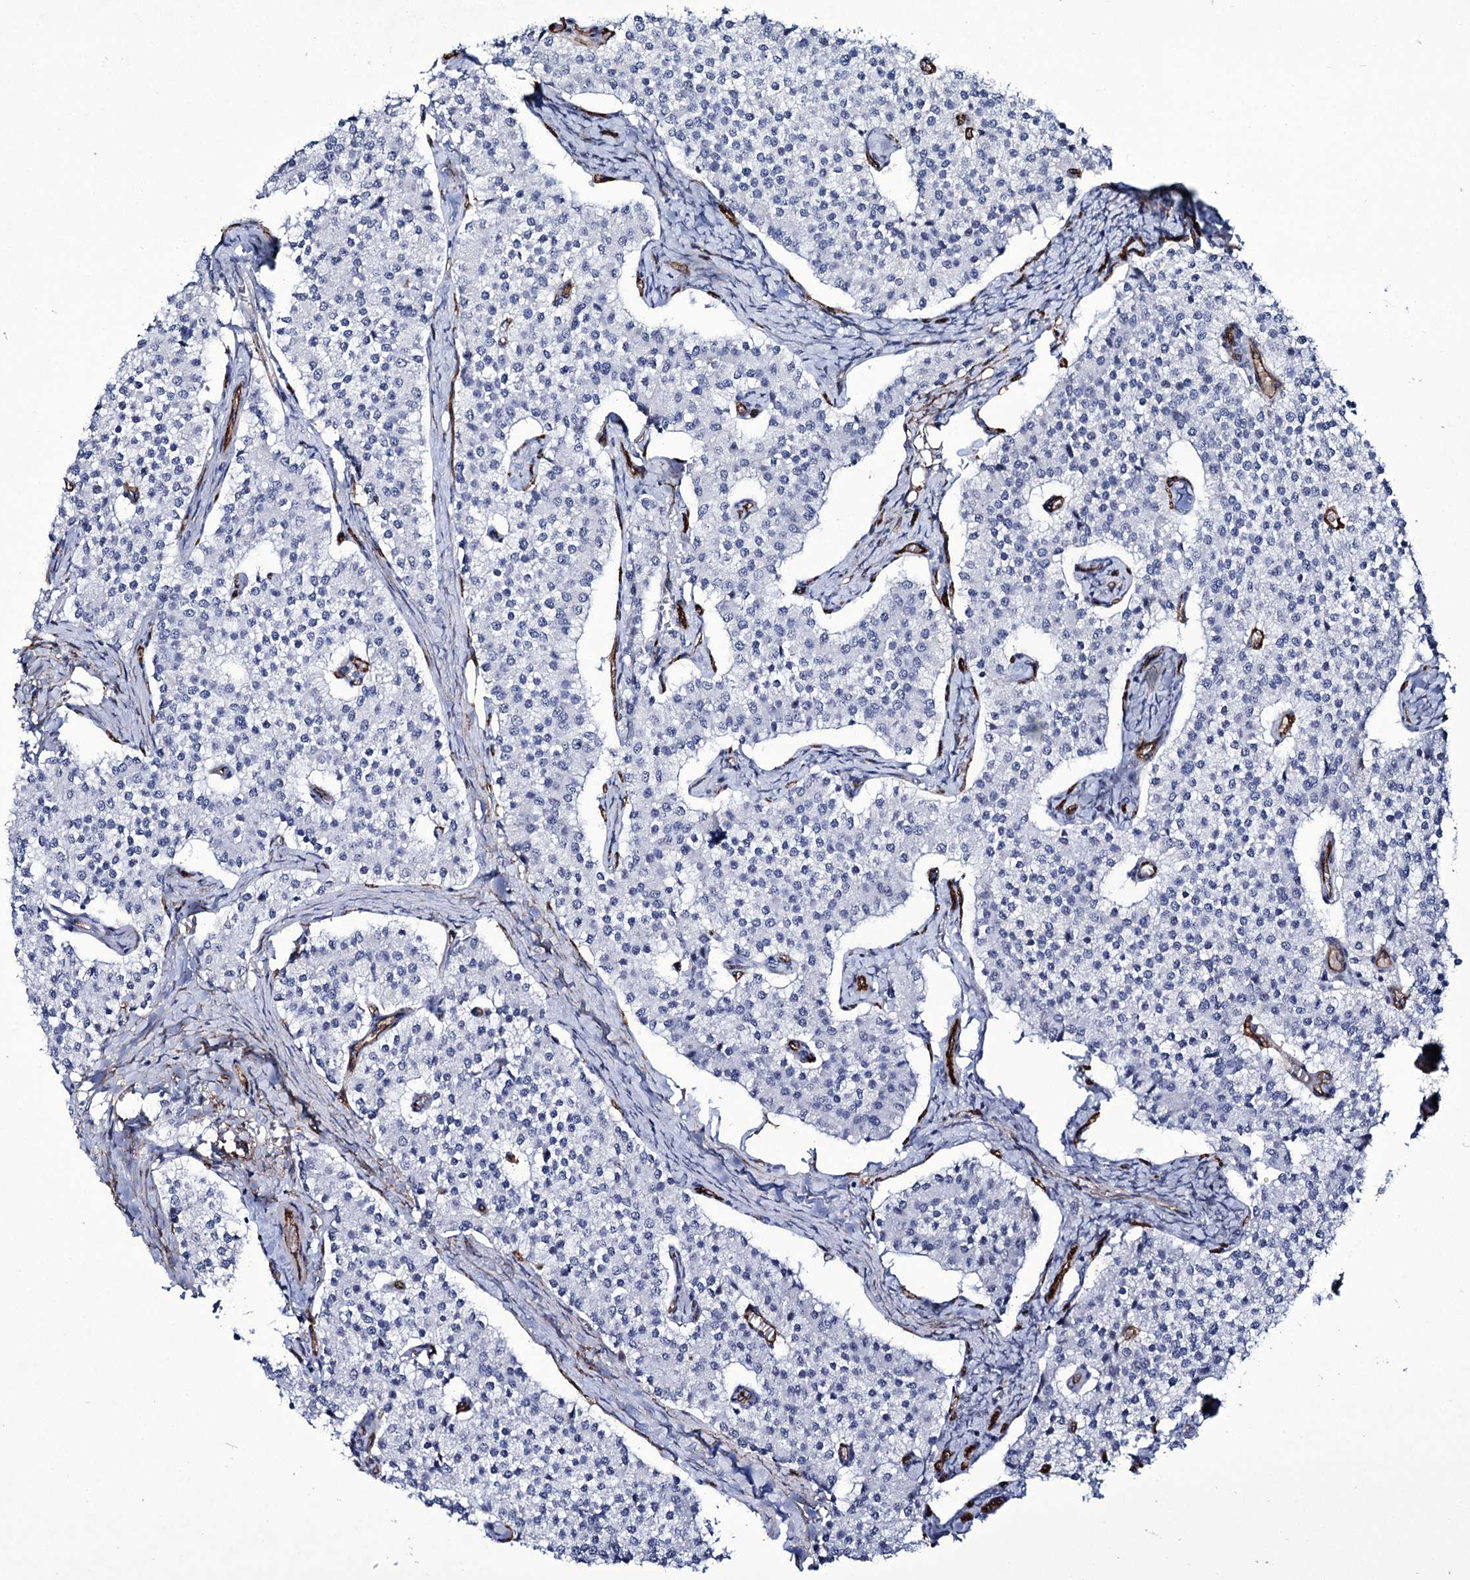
{"staining": {"intensity": "negative", "quantity": "none", "location": "none"}, "tissue": "carcinoid", "cell_type": "Tumor cells", "image_type": "cancer", "snomed": [{"axis": "morphology", "description": "Carcinoid, malignant, NOS"}, {"axis": "topography", "description": "Colon"}], "caption": "There is no significant expression in tumor cells of carcinoid. (DAB (3,3'-diaminobenzidine) immunohistochemistry visualized using brightfield microscopy, high magnification).", "gene": "ZC3H12C", "patient": {"sex": "female", "age": 52}}